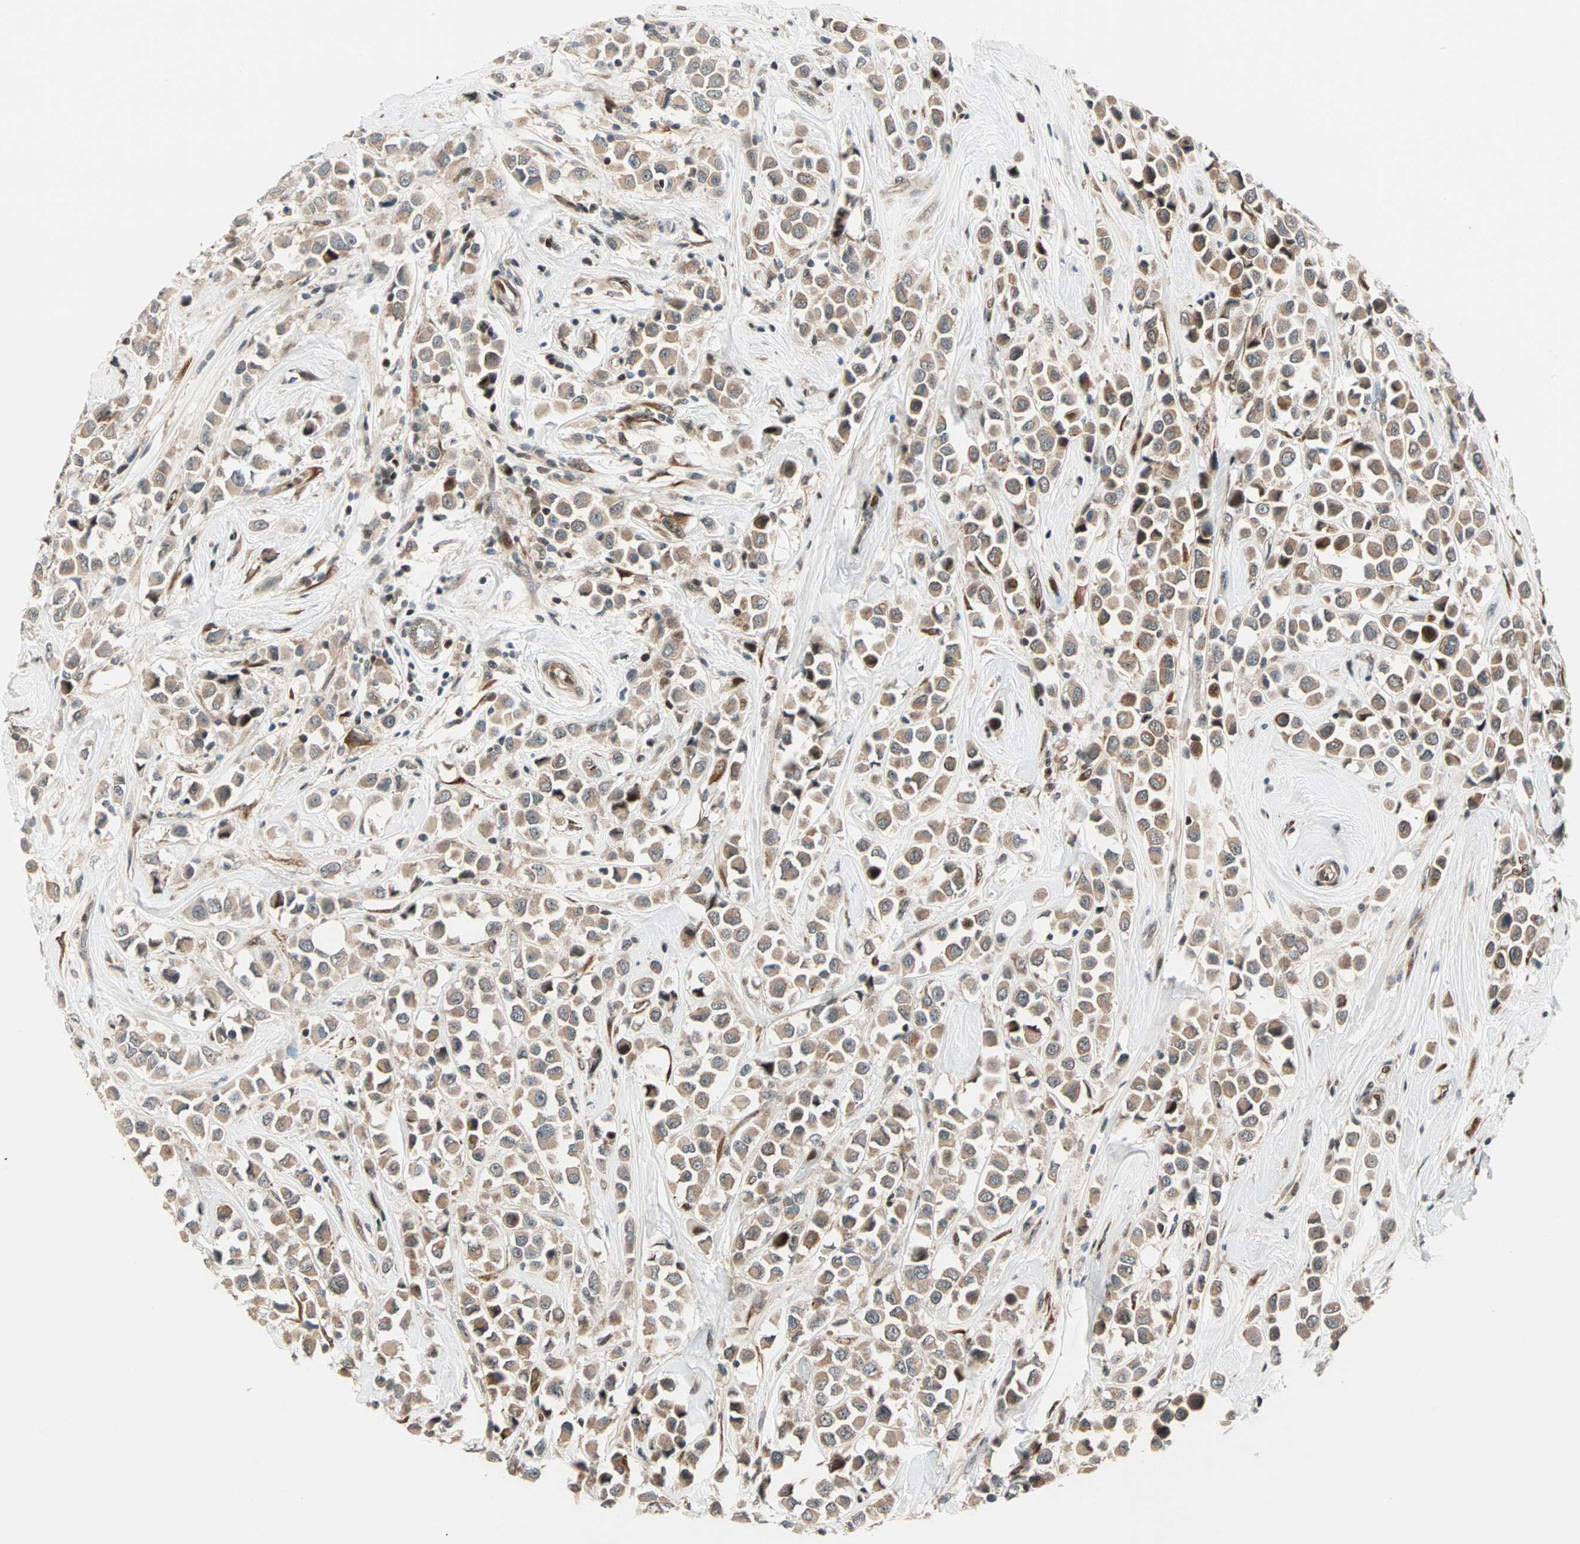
{"staining": {"intensity": "moderate", "quantity": ">75%", "location": "cytoplasmic/membranous,nuclear"}, "tissue": "breast cancer", "cell_type": "Tumor cells", "image_type": "cancer", "snomed": [{"axis": "morphology", "description": "Duct carcinoma"}, {"axis": "topography", "description": "Breast"}], "caption": "The micrograph reveals staining of breast cancer, revealing moderate cytoplasmic/membranous and nuclear protein staining (brown color) within tumor cells. (DAB IHC with brightfield microscopy, high magnification).", "gene": "HECW1", "patient": {"sex": "female", "age": 61}}